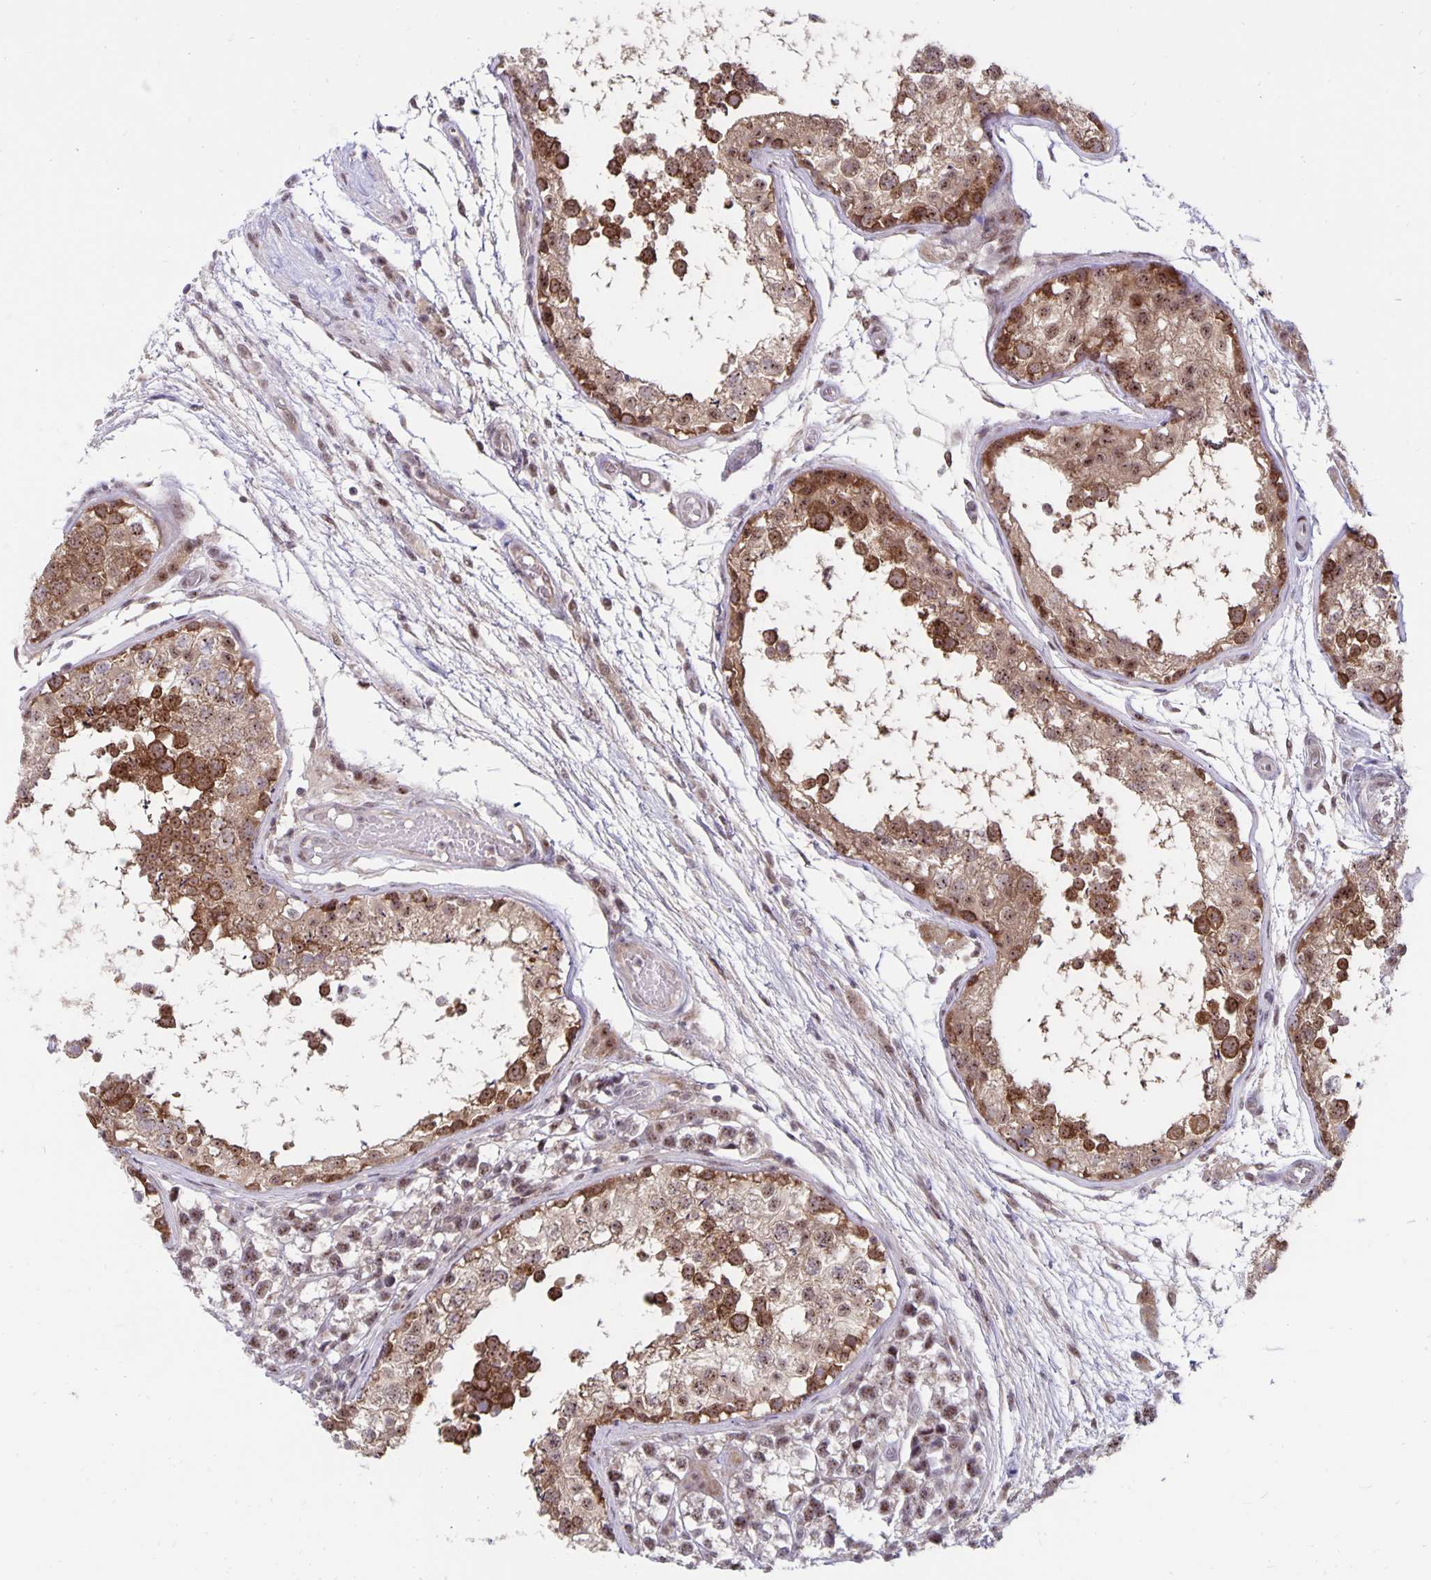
{"staining": {"intensity": "moderate", "quantity": ">75%", "location": "cytoplasmic/membranous,nuclear"}, "tissue": "testis", "cell_type": "Cells in seminiferous ducts", "image_type": "normal", "snomed": [{"axis": "morphology", "description": "Normal tissue, NOS"}, {"axis": "morphology", "description": "Seminoma, NOS"}, {"axis": "topography", "description": "Testis"}], "caption": "Immunohistochemistry (IHC) of unremarkable human testis exhibits medium levels of moderate cytoplasmic/membranous,nuclear expression in approximately >75% of cells in seminiferous ducts. Nuclei are stained in blue.", "gene": "EXOC6B", "patient": {"sex": "male", "age": 29}}